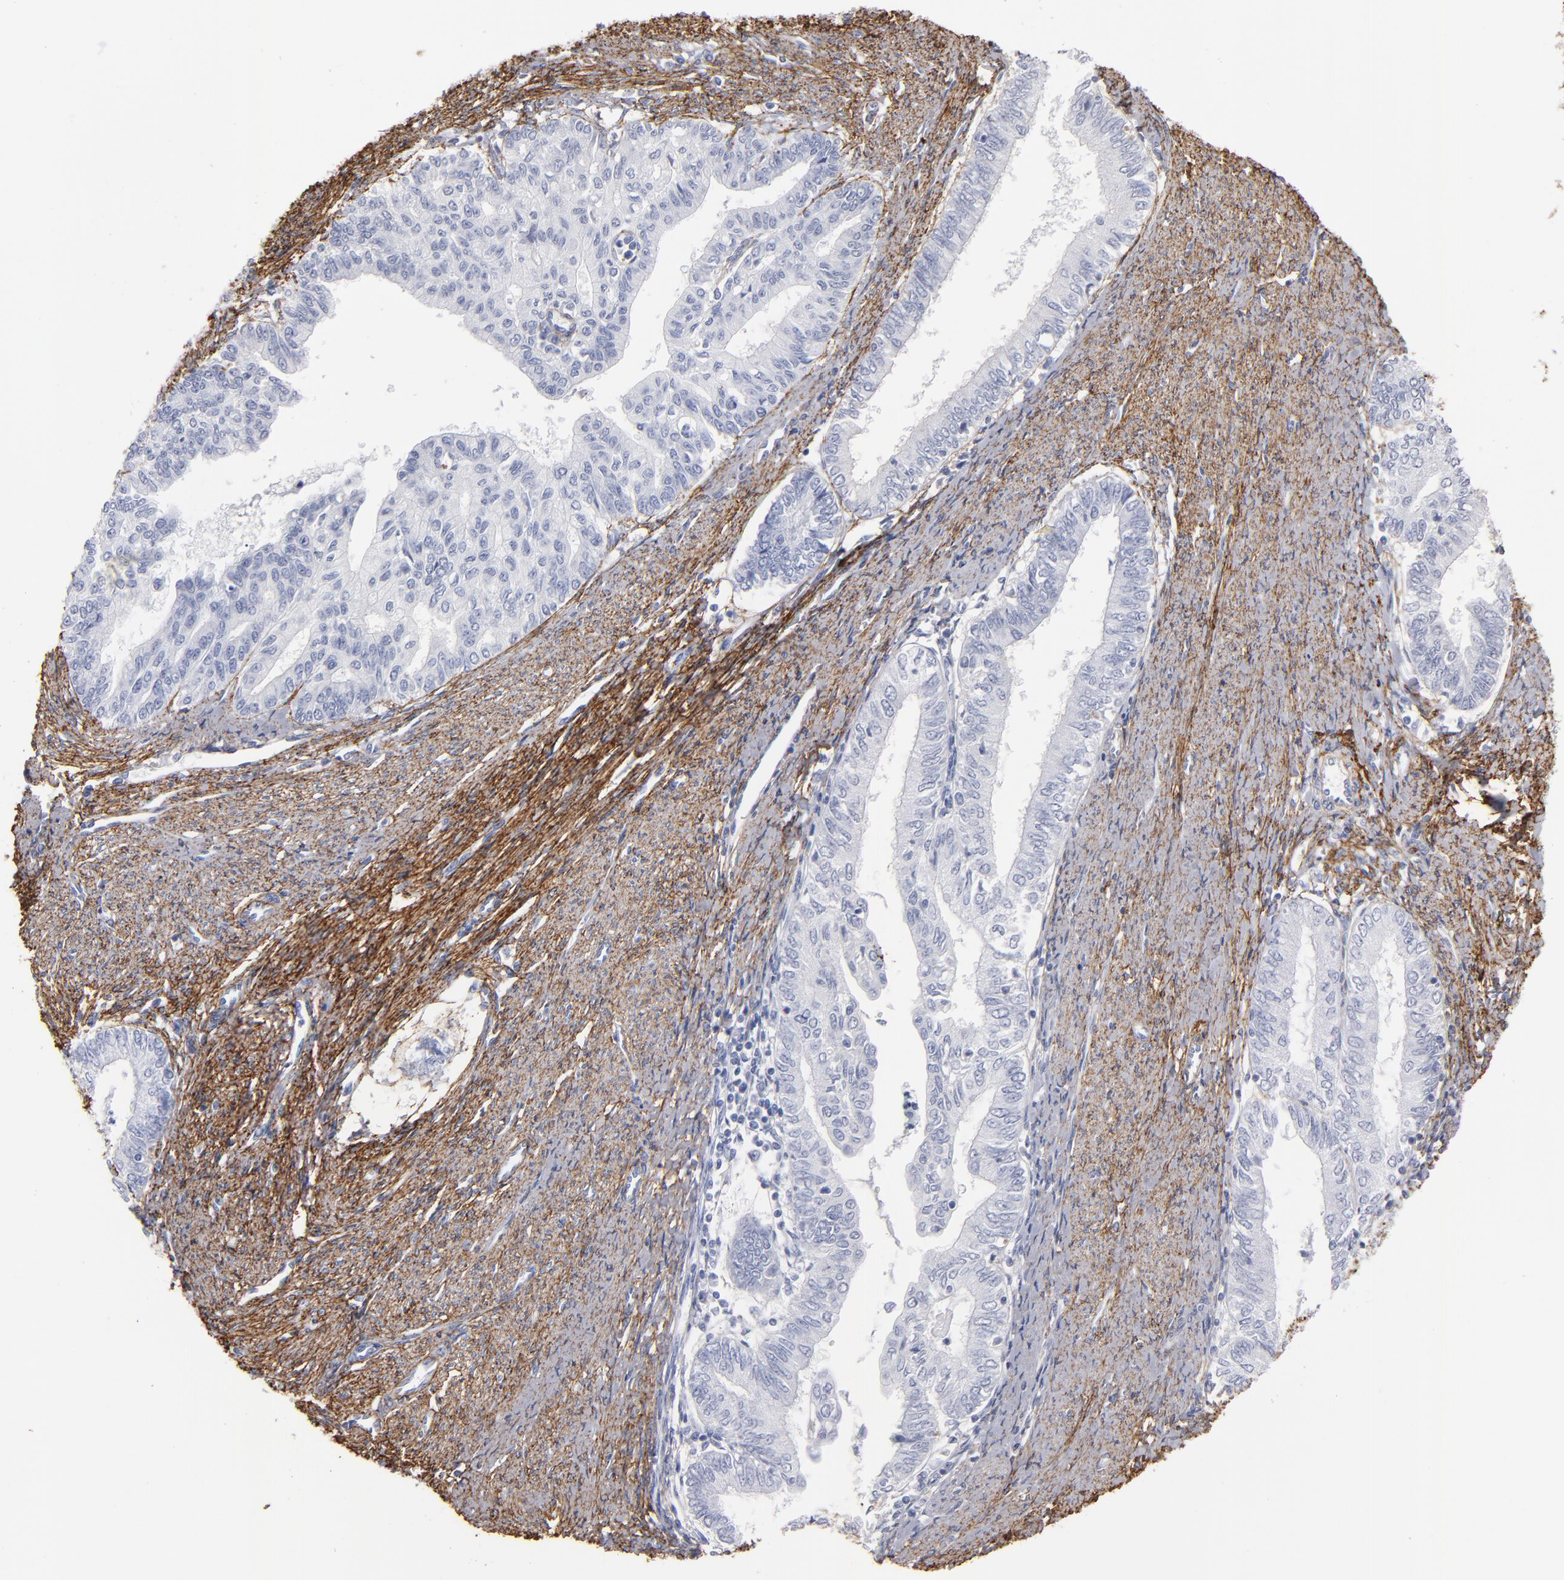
{"staining": {"intensity": "negative", "quantity": "none", "location": "none"}, "tissue": "endometrial cancer", "cell_type": "Tumor cells", "image_type": "cancer", "snomed": [{"axis": "morphology", "description": "Adenocarcinoma, NOS"}, {"axis": "topography", "description": "Endometrium"}], "caption": "Immunohistochemistry image of neoplastic tissue: adenocarcinoma (endometrial) stained with DAB exhibits no significant protein expression in tumor cells.", "gene": "EMILIN1", "patient": {"sex": "female", "age": 66}}